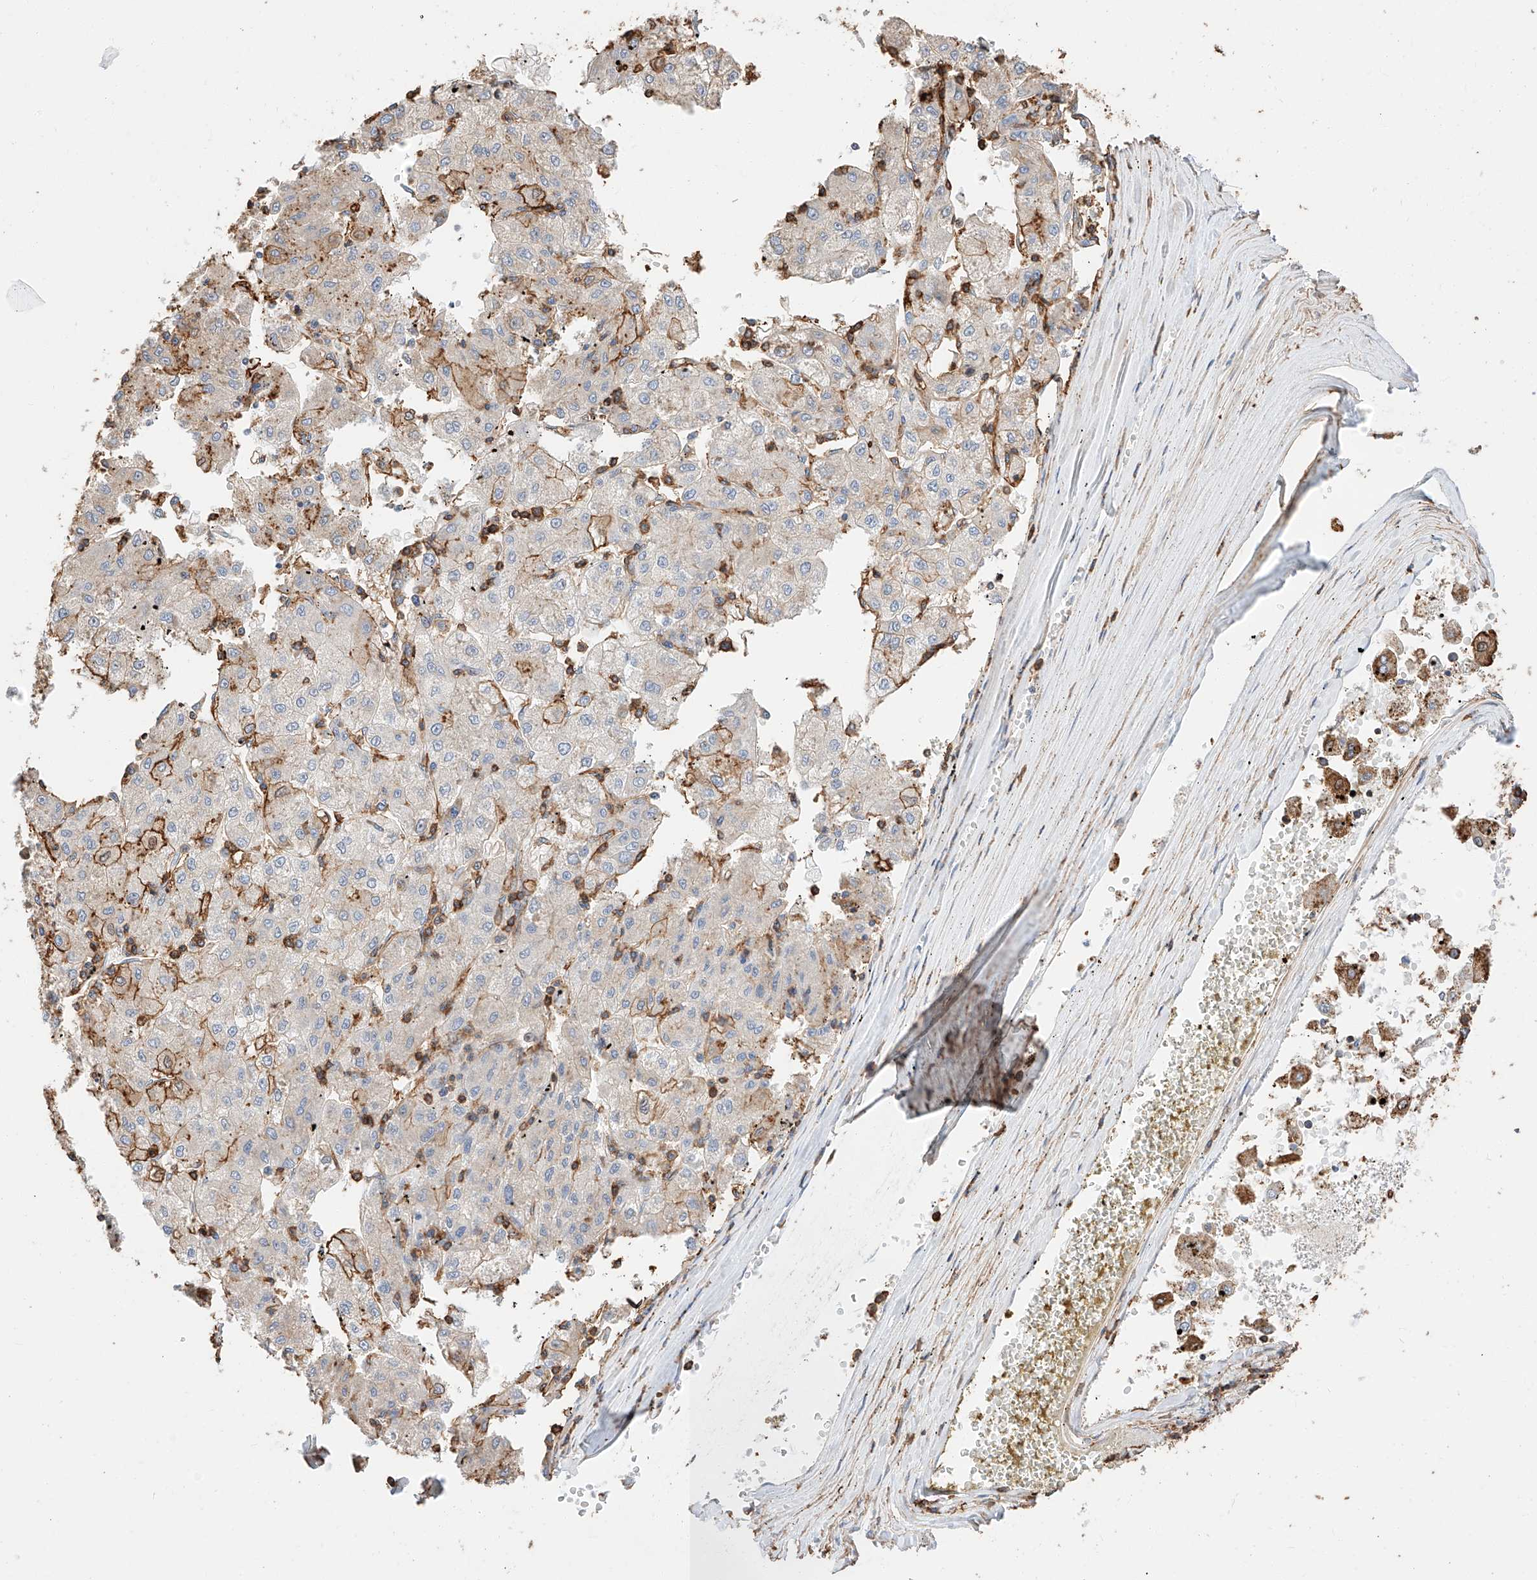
{"staining": {"intensity": "moderate", "quantity": "<25%", "location": "cytoplasmic/membranous"}, "tissue": "liver cancer", "cell_type": "Tumor cells", "image_type": "cancer", "snomed": [{"axis": "morphology", "description": "Carcinoma, Hepatocellular, NOS"}, {"axis": "topography", "description": "Liver"}], "caption": "Protein staining by immunohistochemistry displays moderate cytoplasmic/membranous expression in approximately <25% of tumor cells in liver cancer.", "gene": "WFS1", "patient": {"sex": "male", "age": 72}}